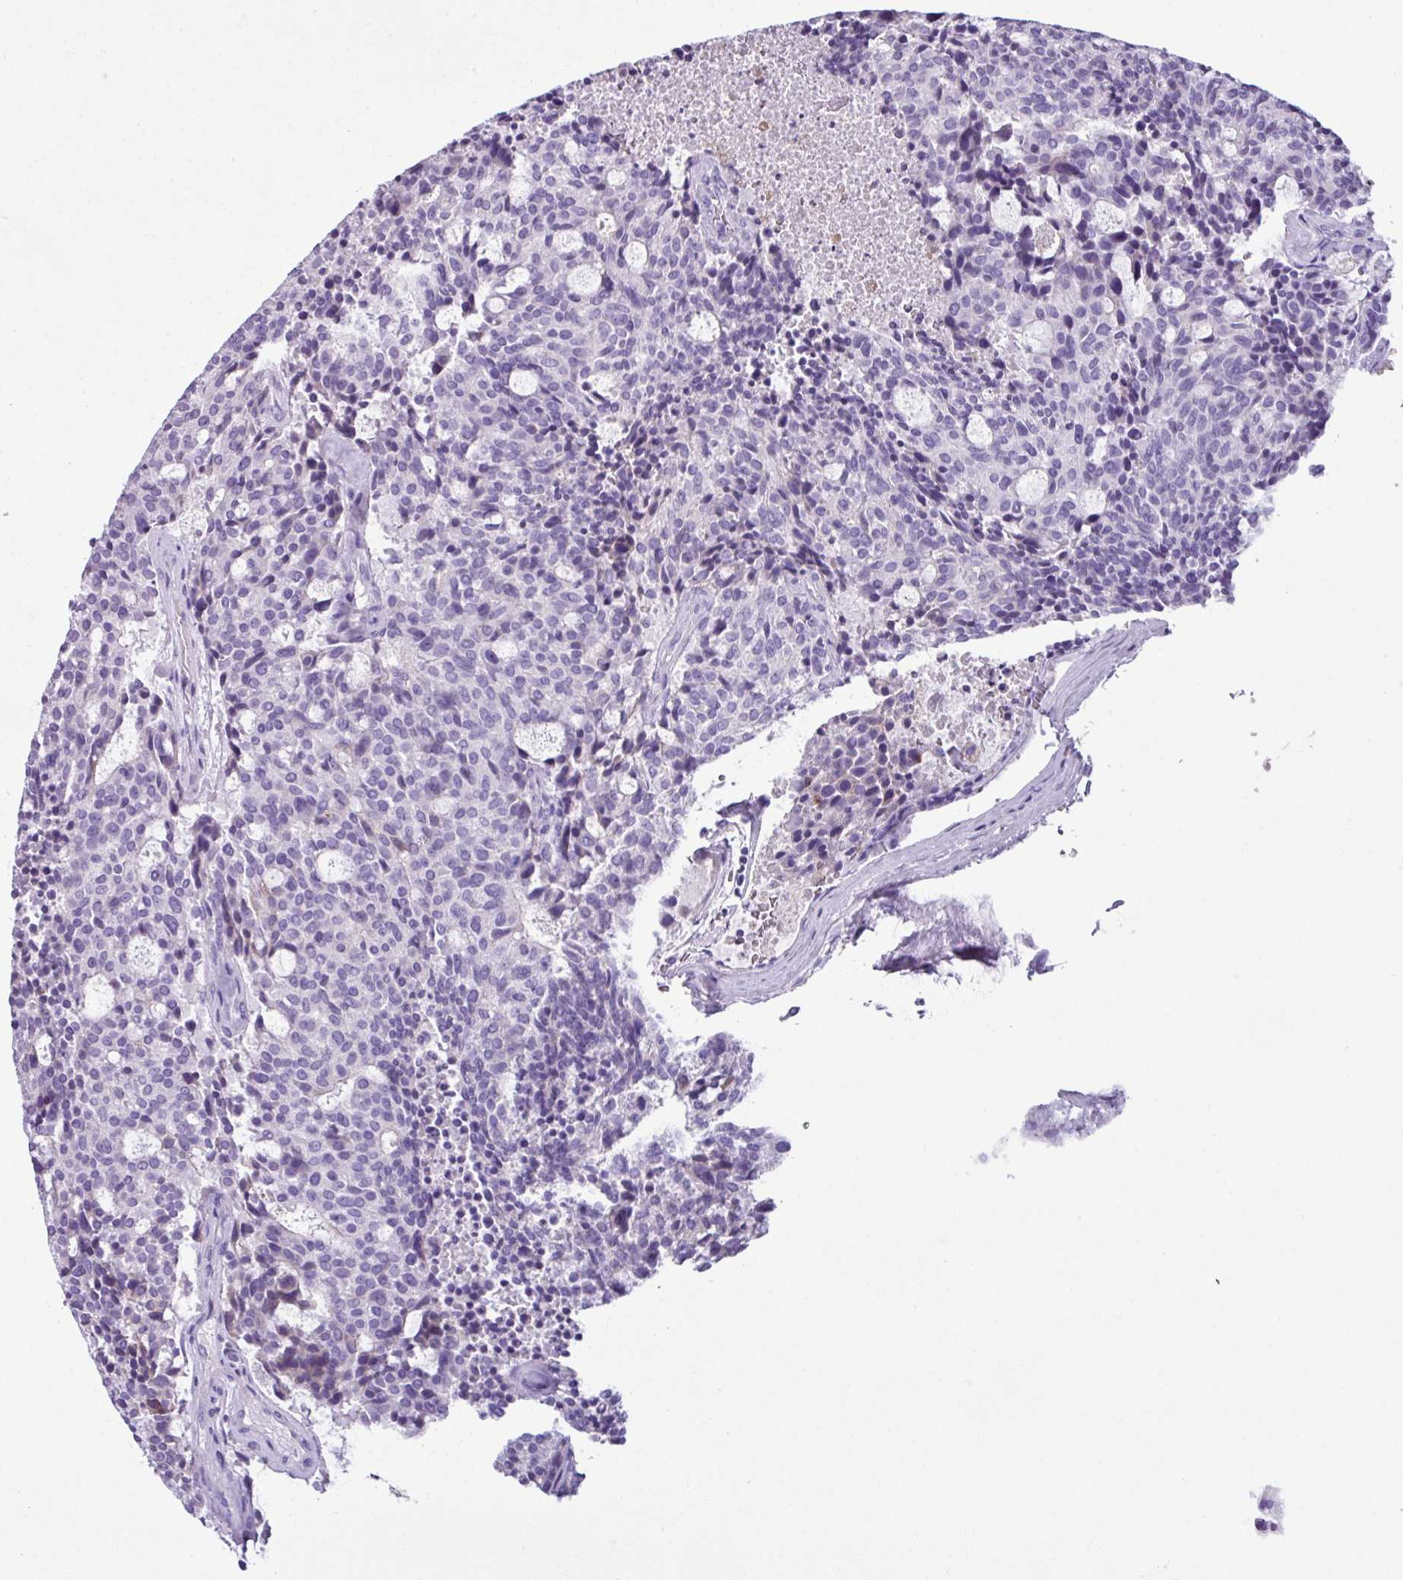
{"staining": {"intensity": "moderate", "quantity": "25%-75%", "location": "cytoplasmic/membranous"}, "tissue": "carcinoid", "cell_type": "Tumor cells", "image_type": "cancer", "snomed": [{"axis": "morphology", "description": "Carcinoid, malignant, NOS"}, {"axis": "topography", "description": "Pancreas"}], "caption": "Immunohistochemical staining of carcinoid reveals medium levels of moderate cytoplasmic/membranous protein positivity in about 25%-75% of tumor cells.", "gene": "CYSTM1", "patient": {"sex": "female", "age": 54}}